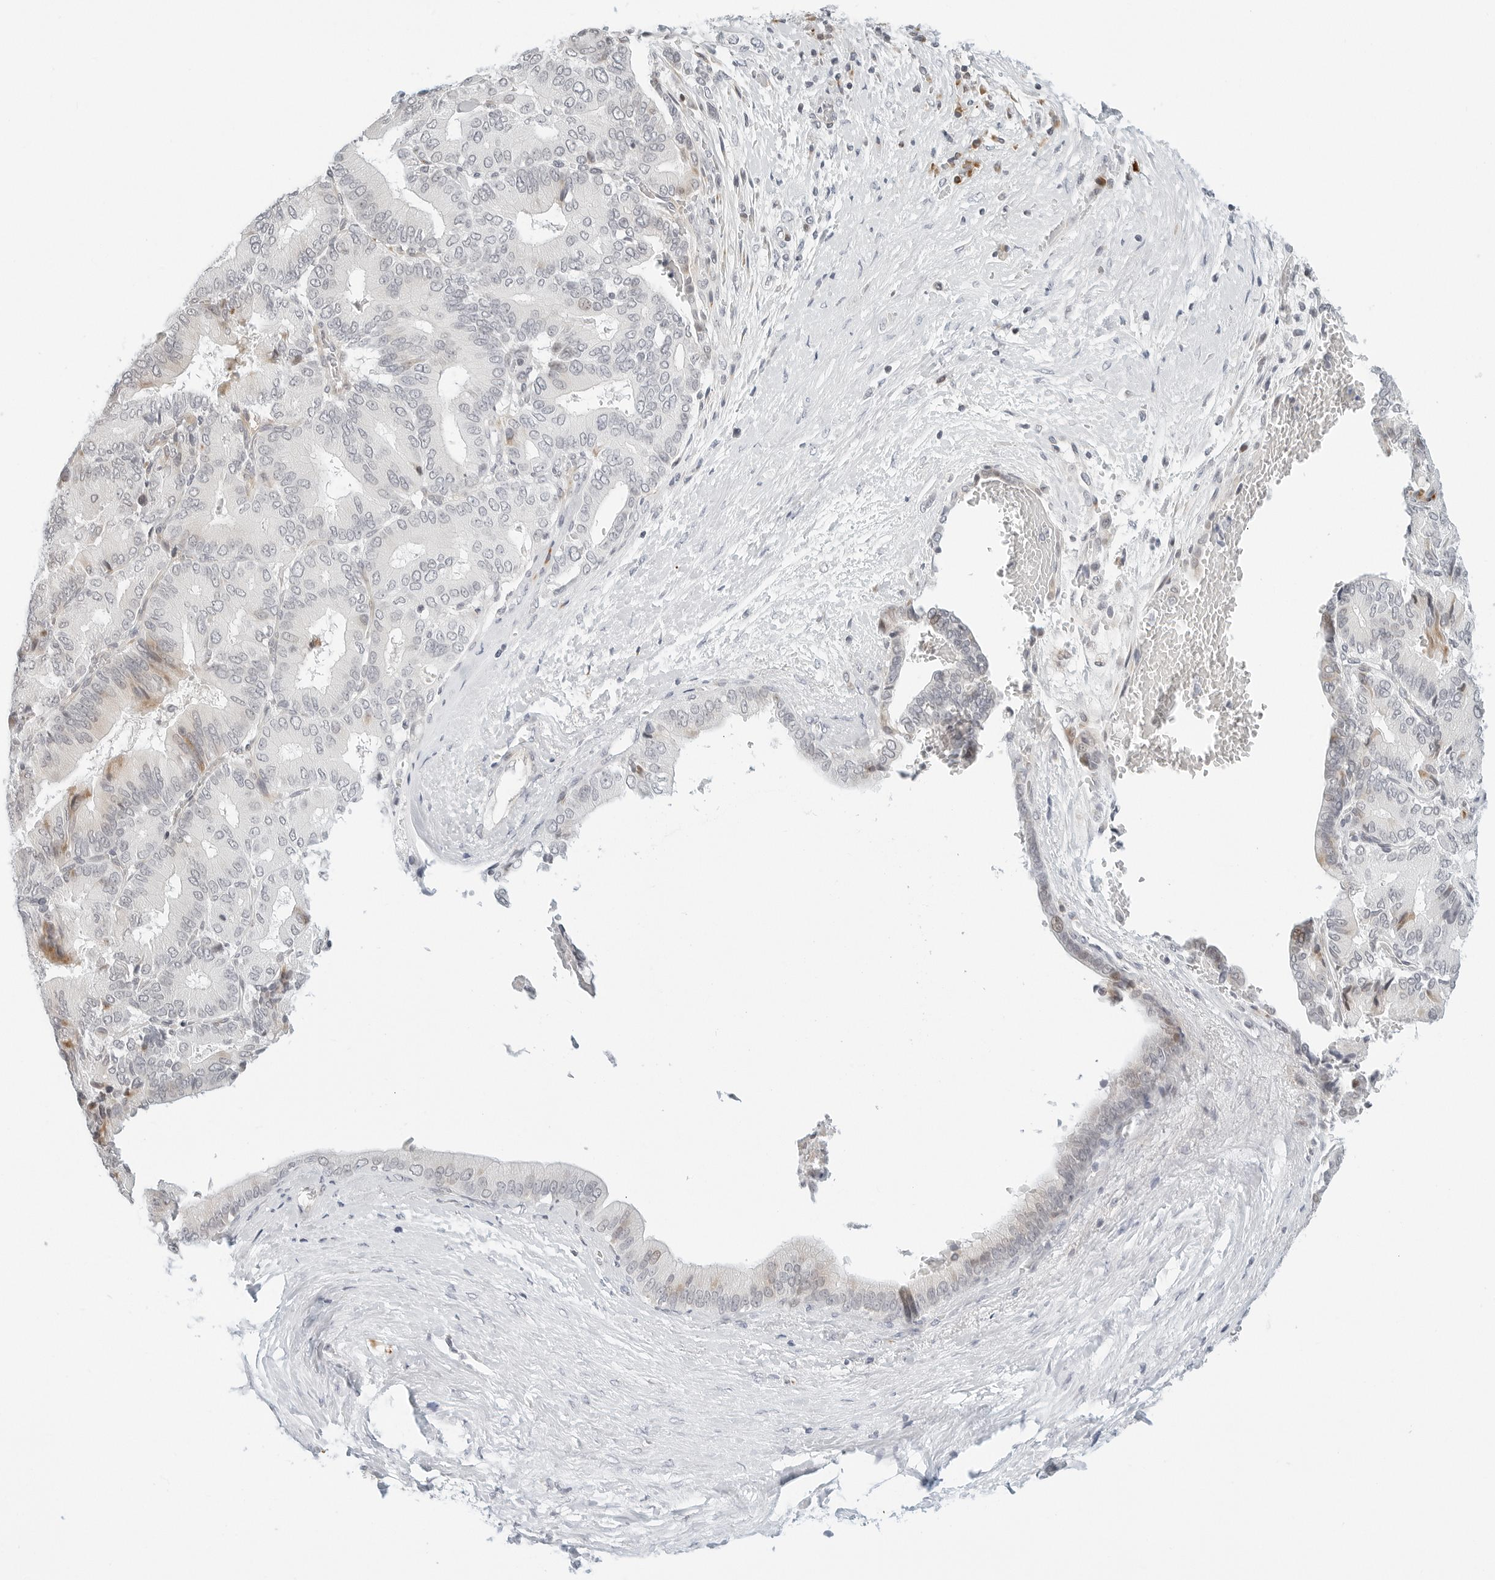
{"staining": {"intensity": "moderate", "quantity": "<25%", "location": "cytoplasmic/membranous"}, "tissue": "liver cancer", "cell_type": "Tumor cells", "image_type": "cancer", "snomed": [{"axis": "morphology", "description": "Cholangiocarcinoma"}, {"axis": "topography", "description": "Liver"}], "caption": "The histopathology image reveals staining of cholangiocarcinoma (liver), revealing moderate cytoplasmic/membranous protein expression (brown color) within tumor cells.", "gene": "PARP10", "patient": {"sex": "female", "age": 75}}